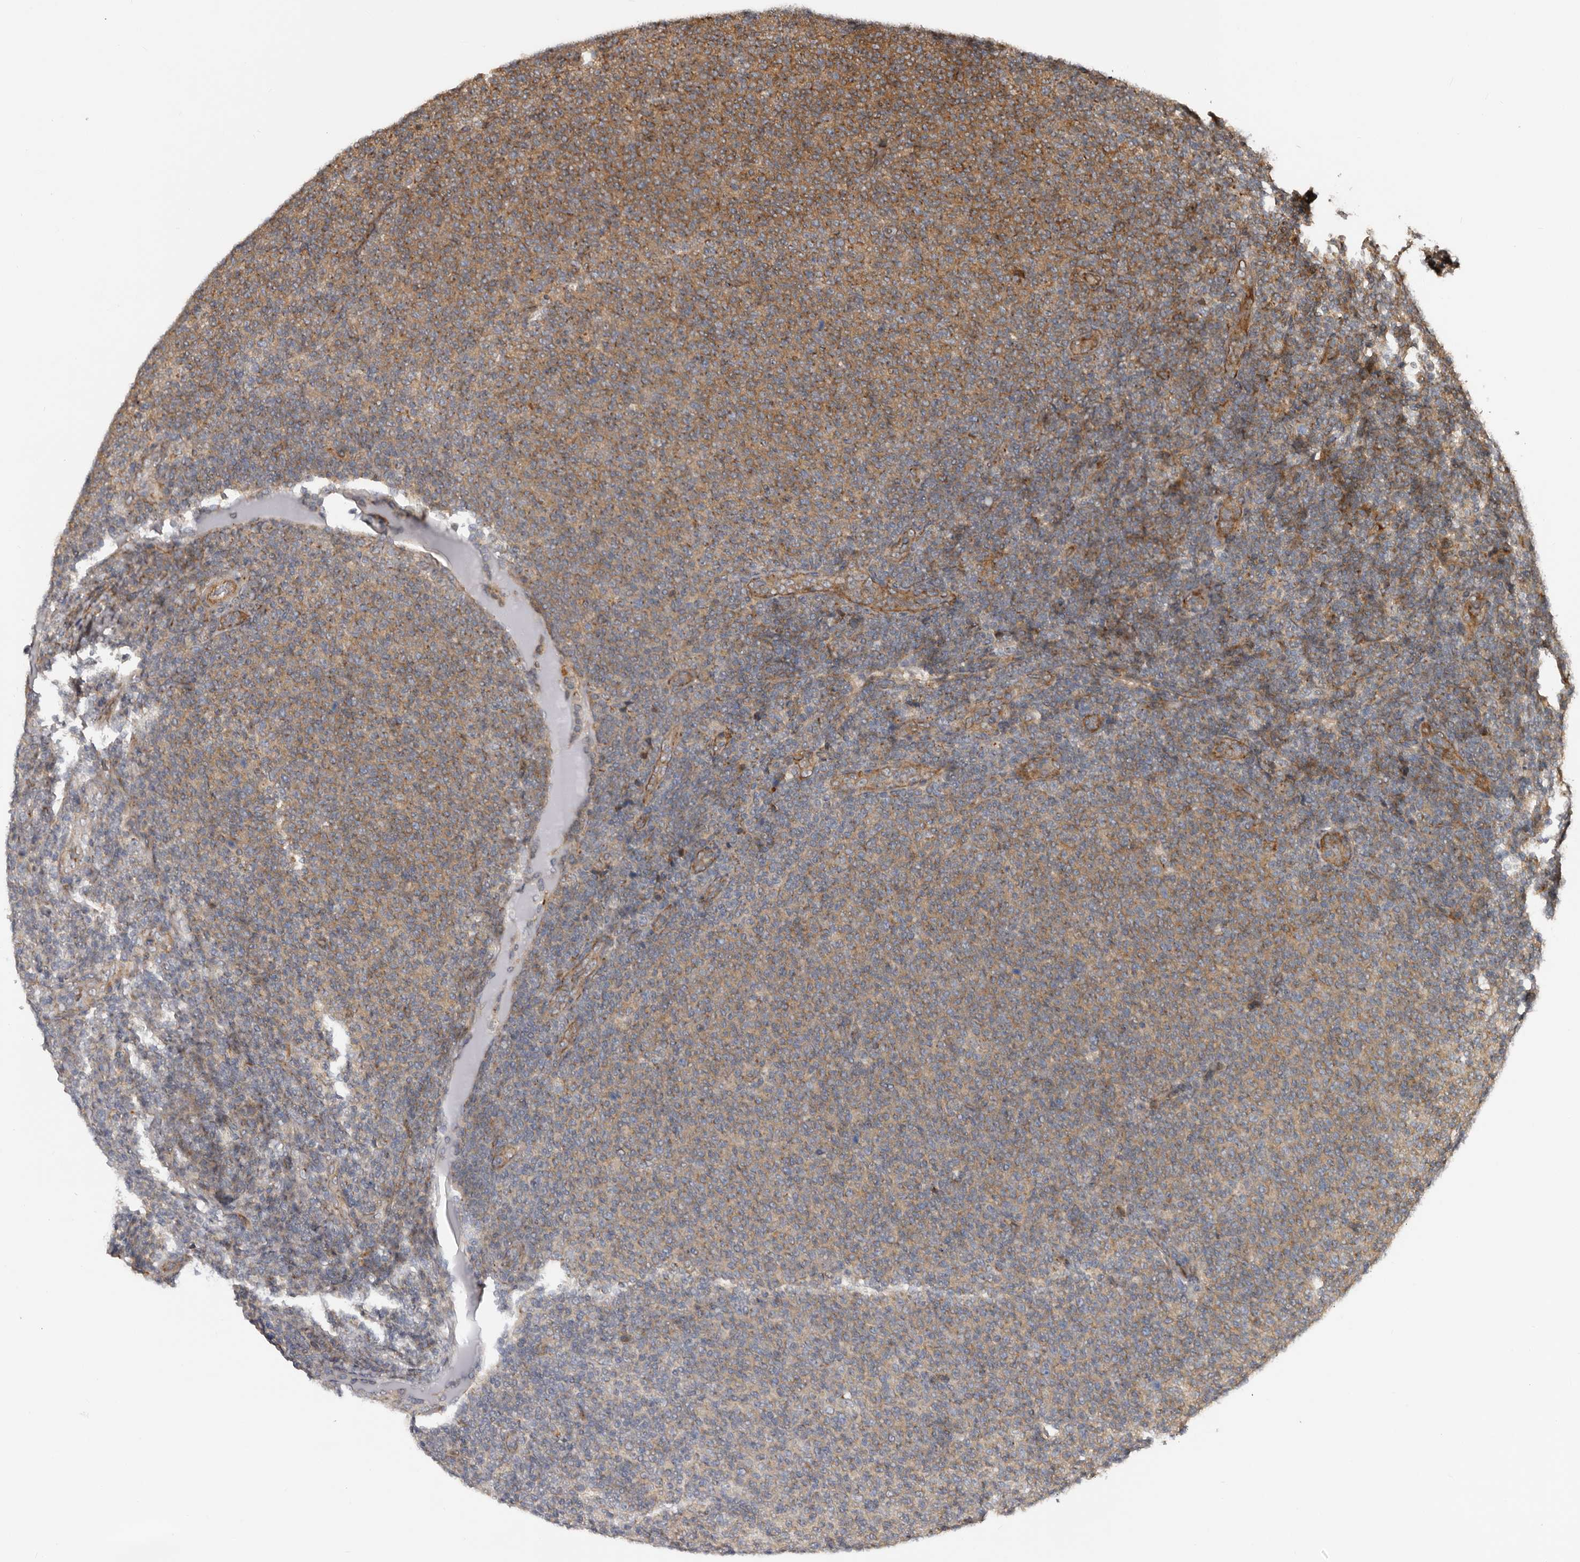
{"staining": {"intensity": "weak", "quantity": "25%-75%", "location": "cytoplasmic/membranous"}, "tissue": "lymphoma", "cell_type": "Tumor cells", "image_type": "cancer", "snomed": [{"axis": "morphology", "description": "Malignant lymphoma, non-Hodgkin's type, Low grade"}, {"axis": "topography", "description": "Lymph node"}], "caption": "Brown immunohistochemical staining in human malignant lymphoma, non-Hodgkin's type (low-grade) demonstrates weak cytoplasmic/membranous expression in about 25%-75% of tumor cells.", "gene": "CCDC190", "patient": {"sex": "male", "age": 66}}